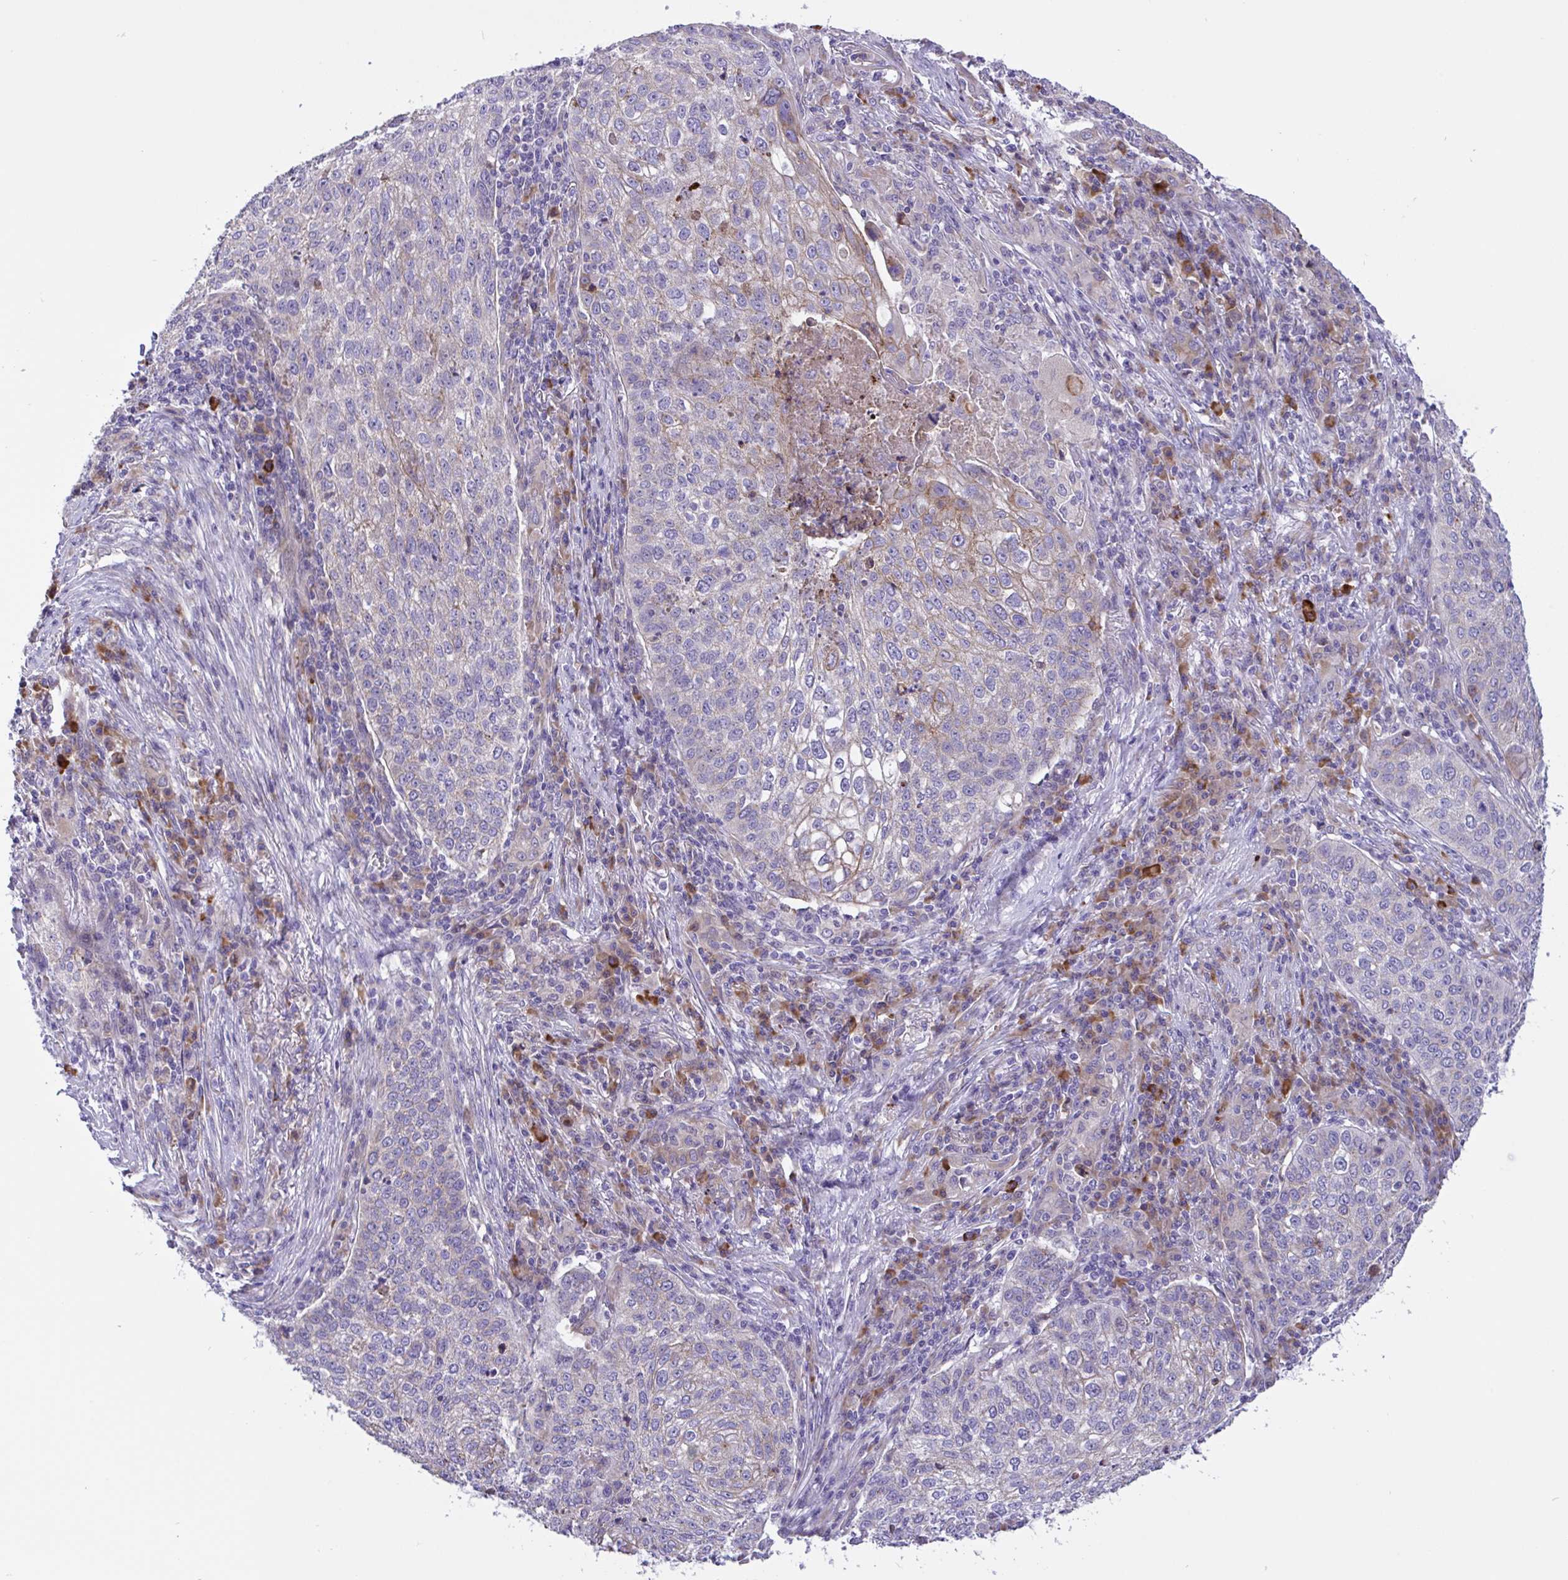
{"staining": {"intensity": "weak", "quantity": "<25%", "location": "cytoplasmic/membranous"}, "tissue": "lung cancer", "cell_type": "Tumor cells", "image_type": "cancer", "snomed": [{"axis": "morphology", "description": "Squamous cell carcinoma, NOS"}, {"axis": "topography", "description": "Lung"}], "caption": "The histopathology image reveals no staining of tumor cells in lung squamous cell carcinoma. (DAB immunohistochemistry with hematoxylin counter stain).", "gene": "DSC3", "patient": {"sex": "male", "age": 63}}